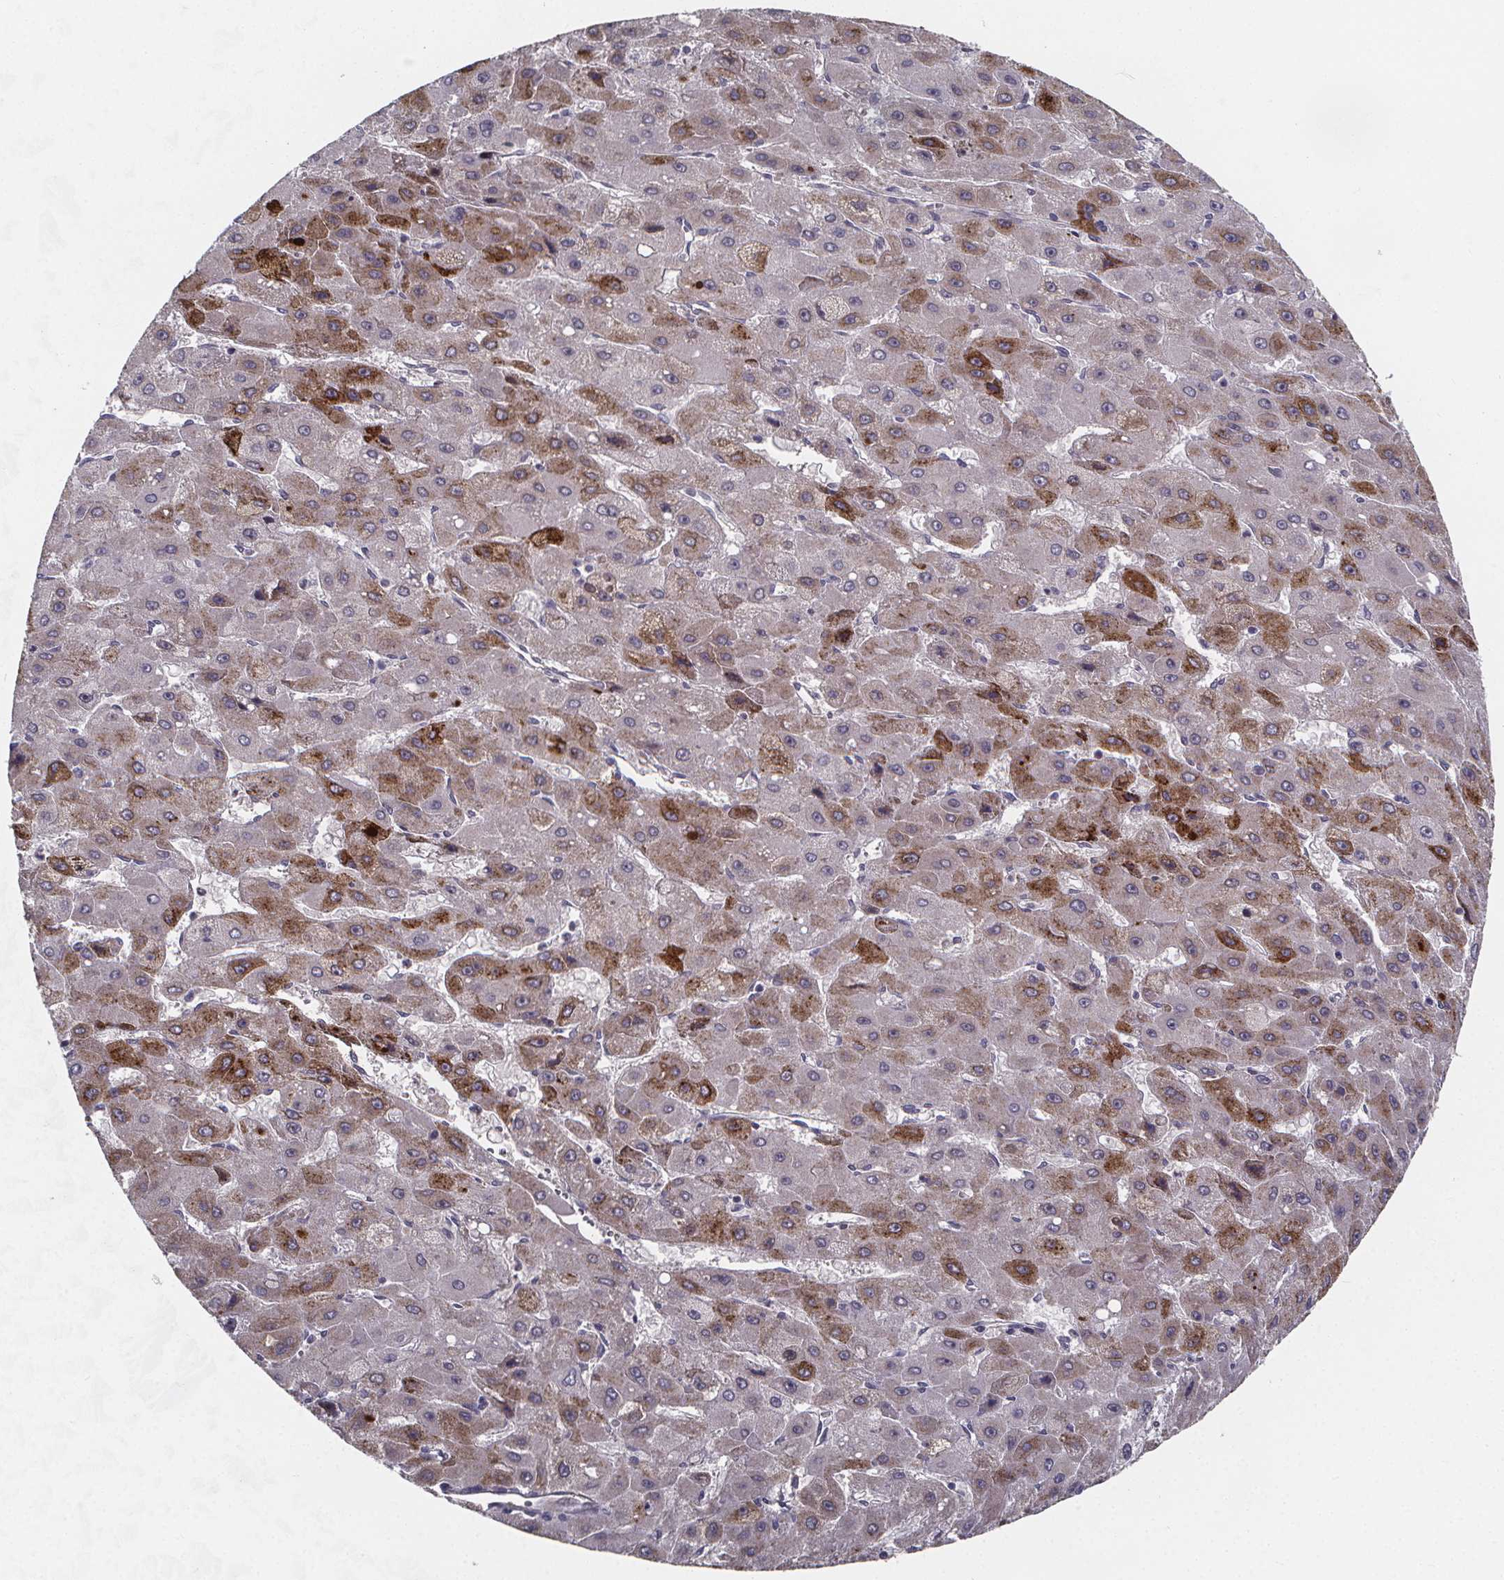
{"staining": {"intensity": "moderate", "quantity": "25%-75%", "location": "cytoplasmic/membranous"}, "tissue": "liver cancer", "cell_type": "Tumor cells", "image_type": "cancer", "snomed": [{"axis": "morphology", "description": "Carcinoma, Hepatocellular, NOS"}, {"axis": "topography", "description": "Liver"}], "caption": "This image reveals immunohistochemistry (IHC) staining of liver hepatocellular carcinoma, with medium moderate cytoplasmic/membranous expression in about 25%-75% of tumor cells.", "gene": "AGT", "patient": {"sex": "female", "age": 25}}